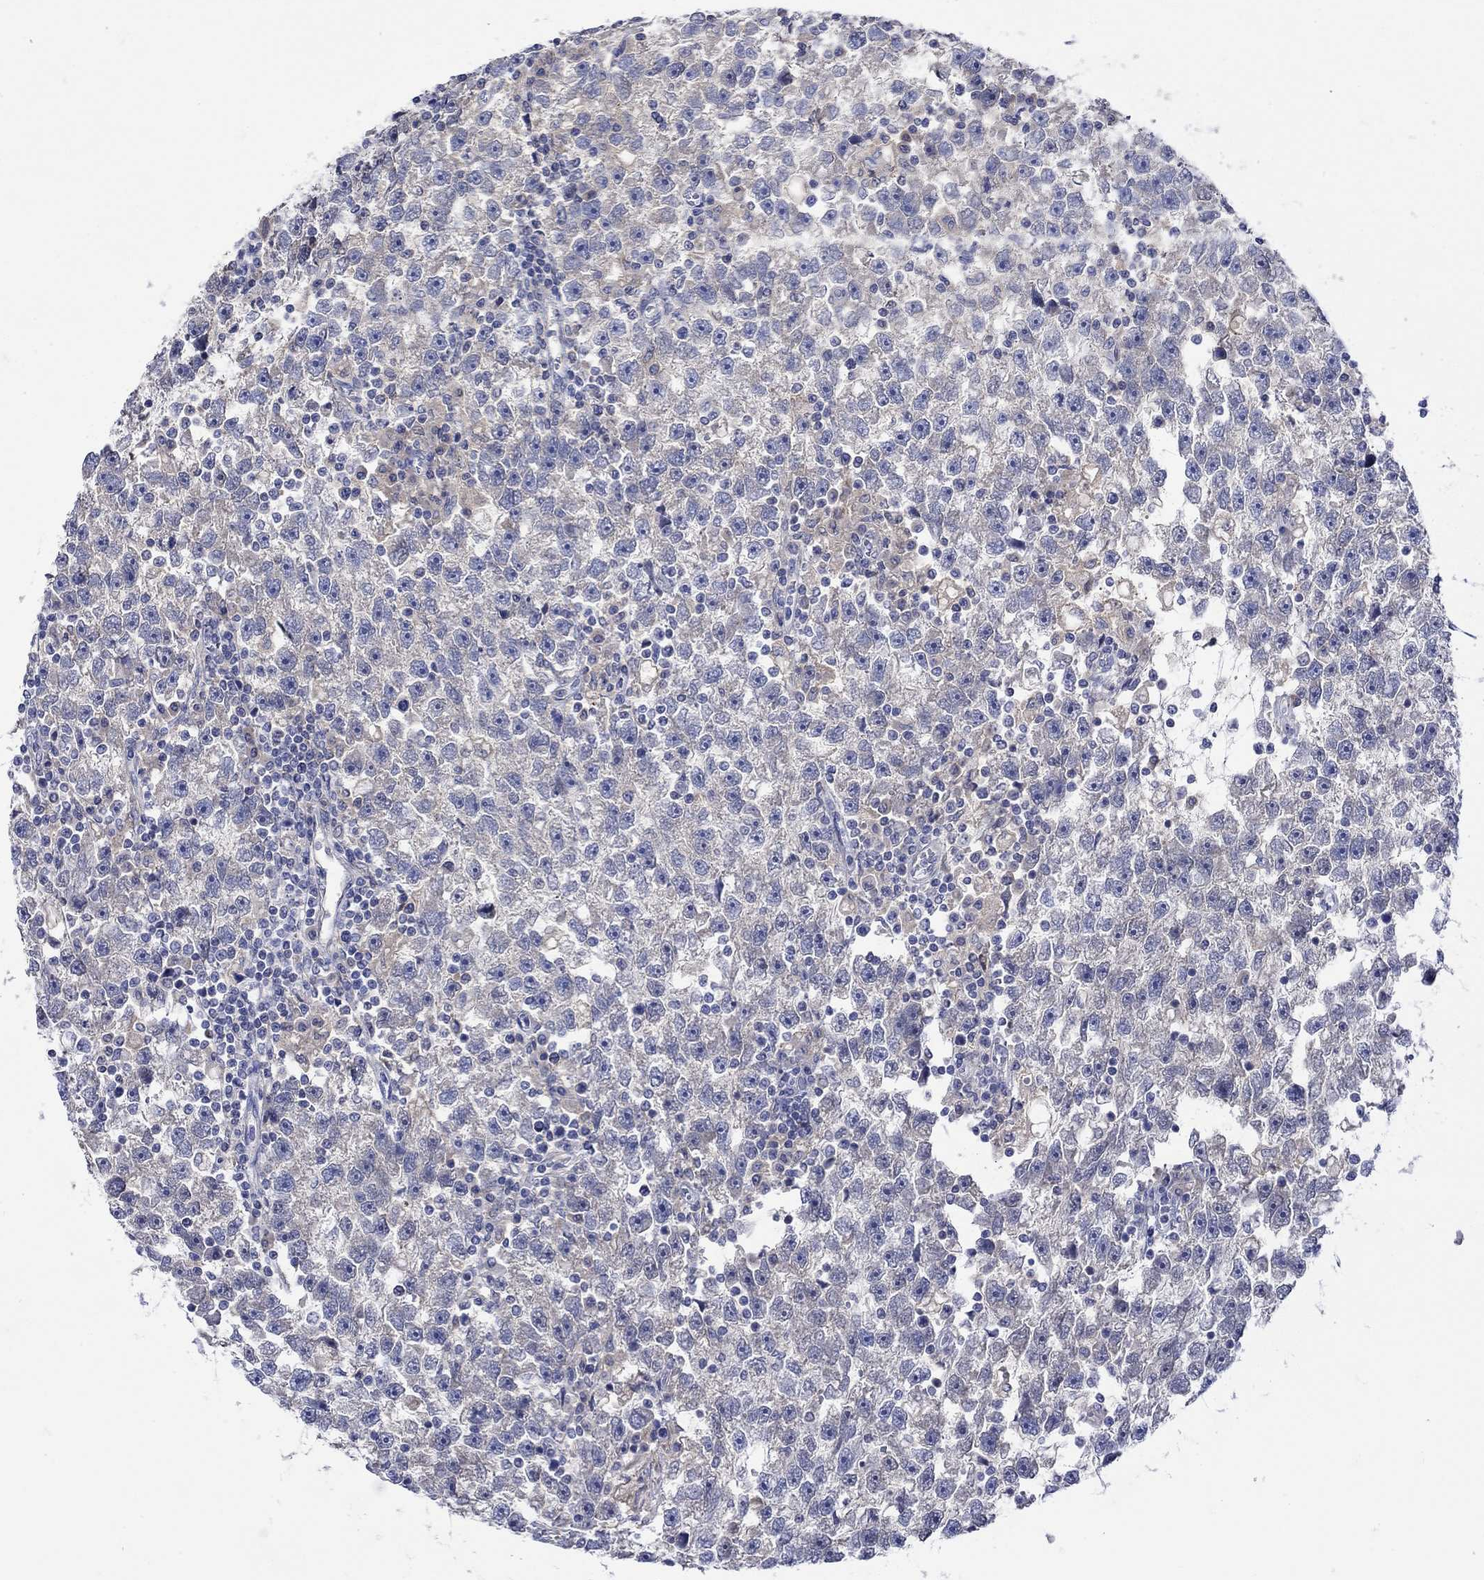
{"staining": {"intensity": "negative", "quantity": "none", "location": "none"}, "tissue": "testis cancer", "cell_type": "Tumor cells", "image_type": "cancer", "snomed": [{"axis": "morphology", "description": "Seminoma, NOS"}, {"axis": "topography", "description": "Testis"}], "caption": "An immunohistochemistry (IHC) image of testis seminoma is shown. There is no staining in tumor cells of testis seminoma. The staining was performed using DAB (3,3'-diaminobenzidine) to visualize the protein expression in brown, while the nuclei were stained in blue with hematoxylin (Magnification: 20x).", "gene": "MSI1", "patient": {"sex": "male", "age": 47}}